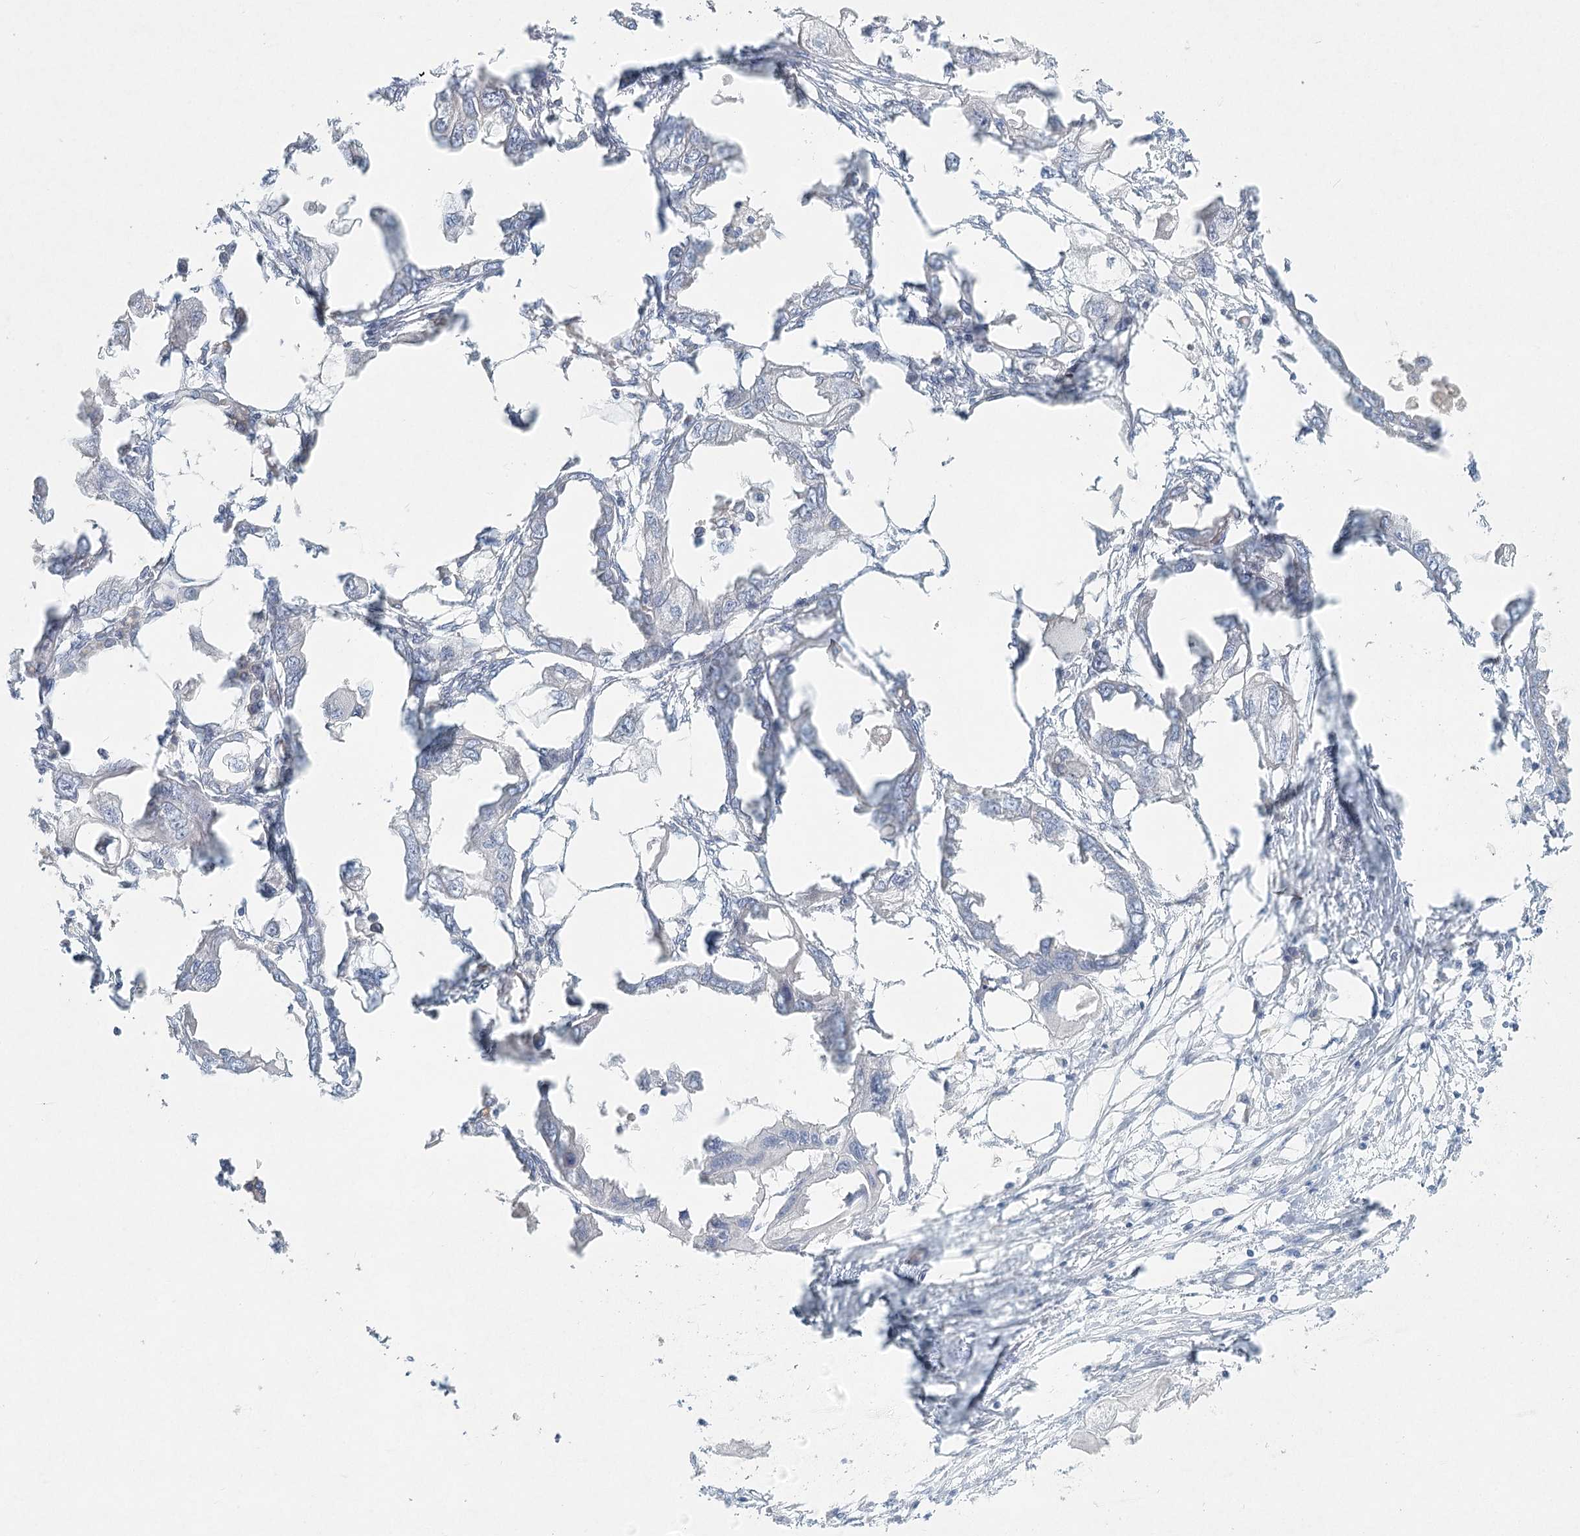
{"staining": {"intensity": "negative", "quantity": "none", "location": "none"}, "tissue": "endometrial cancer", "cell_type": "Tumor cells", "image_type": "cancer", "snomed": [{"axis": "morphology", "description": "Adenocarcinoma, NOS"}, {"axis": "morphology", "description": "Adenocarcinoma, metastatic, NOS"}, {"axis": "topography", "description": "Adipose tissue"}, {"axis": "topography", "description": "Endometrium"}], "caption": "An image of endometrial metastatic adenocarcinoma stained for a protein reveals no brown staining in tumor cells.", "gene": "LRP2BP", "patient": {"sex": "female", "age": 67}}